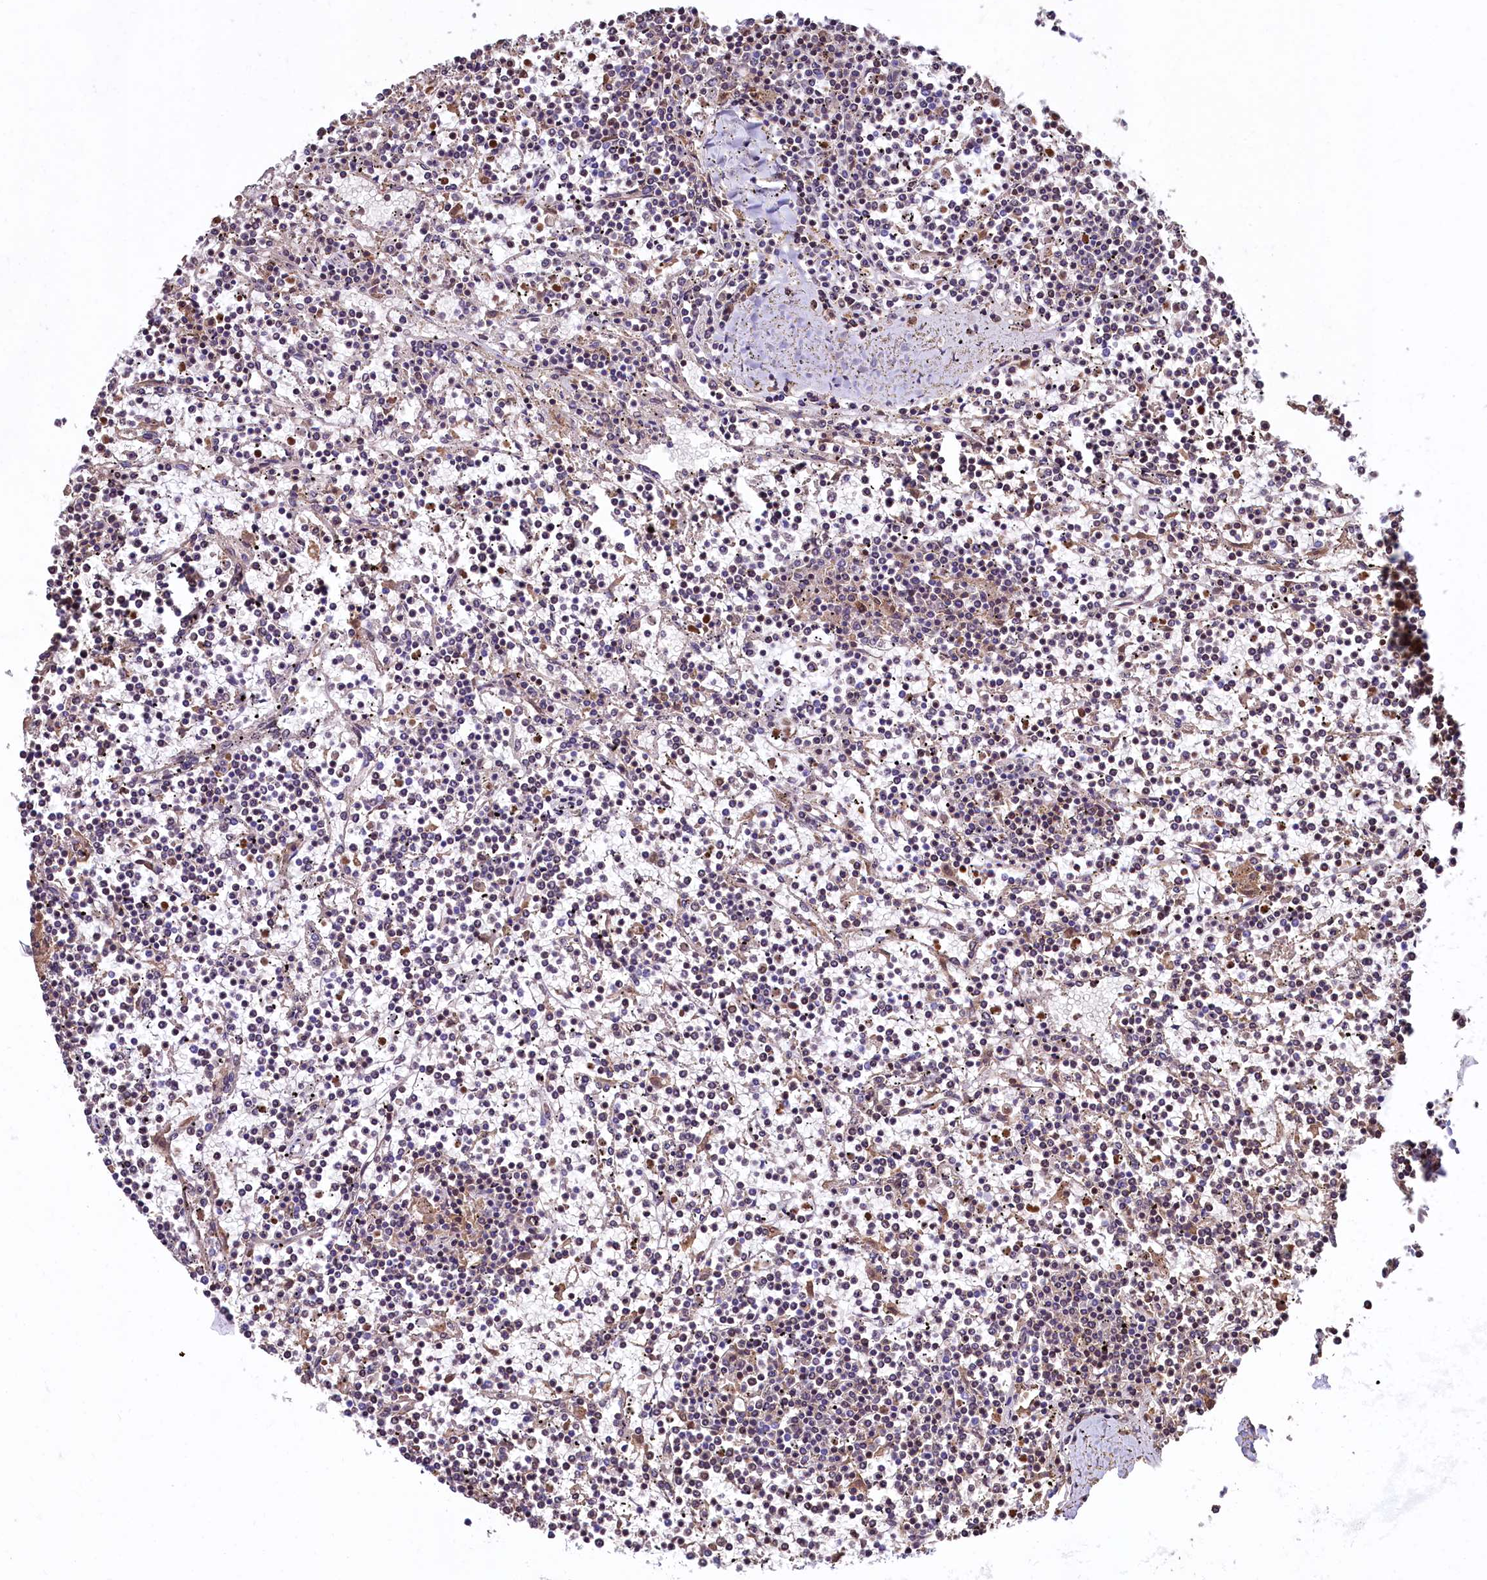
{"staining": {"intensity": "negative", "quantity": "none", "location": "none"}, "tissue": "lymphoma", "cell_type": "Tumor cells", "image_type": "cancer", "snomed": [{"axis": "morphology", "description": "Malignant lymphoma, non-Hodgkin's type, Low grade"}, {"axis": "topography", "description": "Spleen"}], "caption": "Immunohistochemistry of lymphoma exhibits no staining in tumor cells. (Stains: DAB immunohistochemistry with hematoxylin counter stain, Microscopy: brightfield microscopy at high magnification).", "gene": "HPS6", "patient": {"sex": "female", "age": 19}}